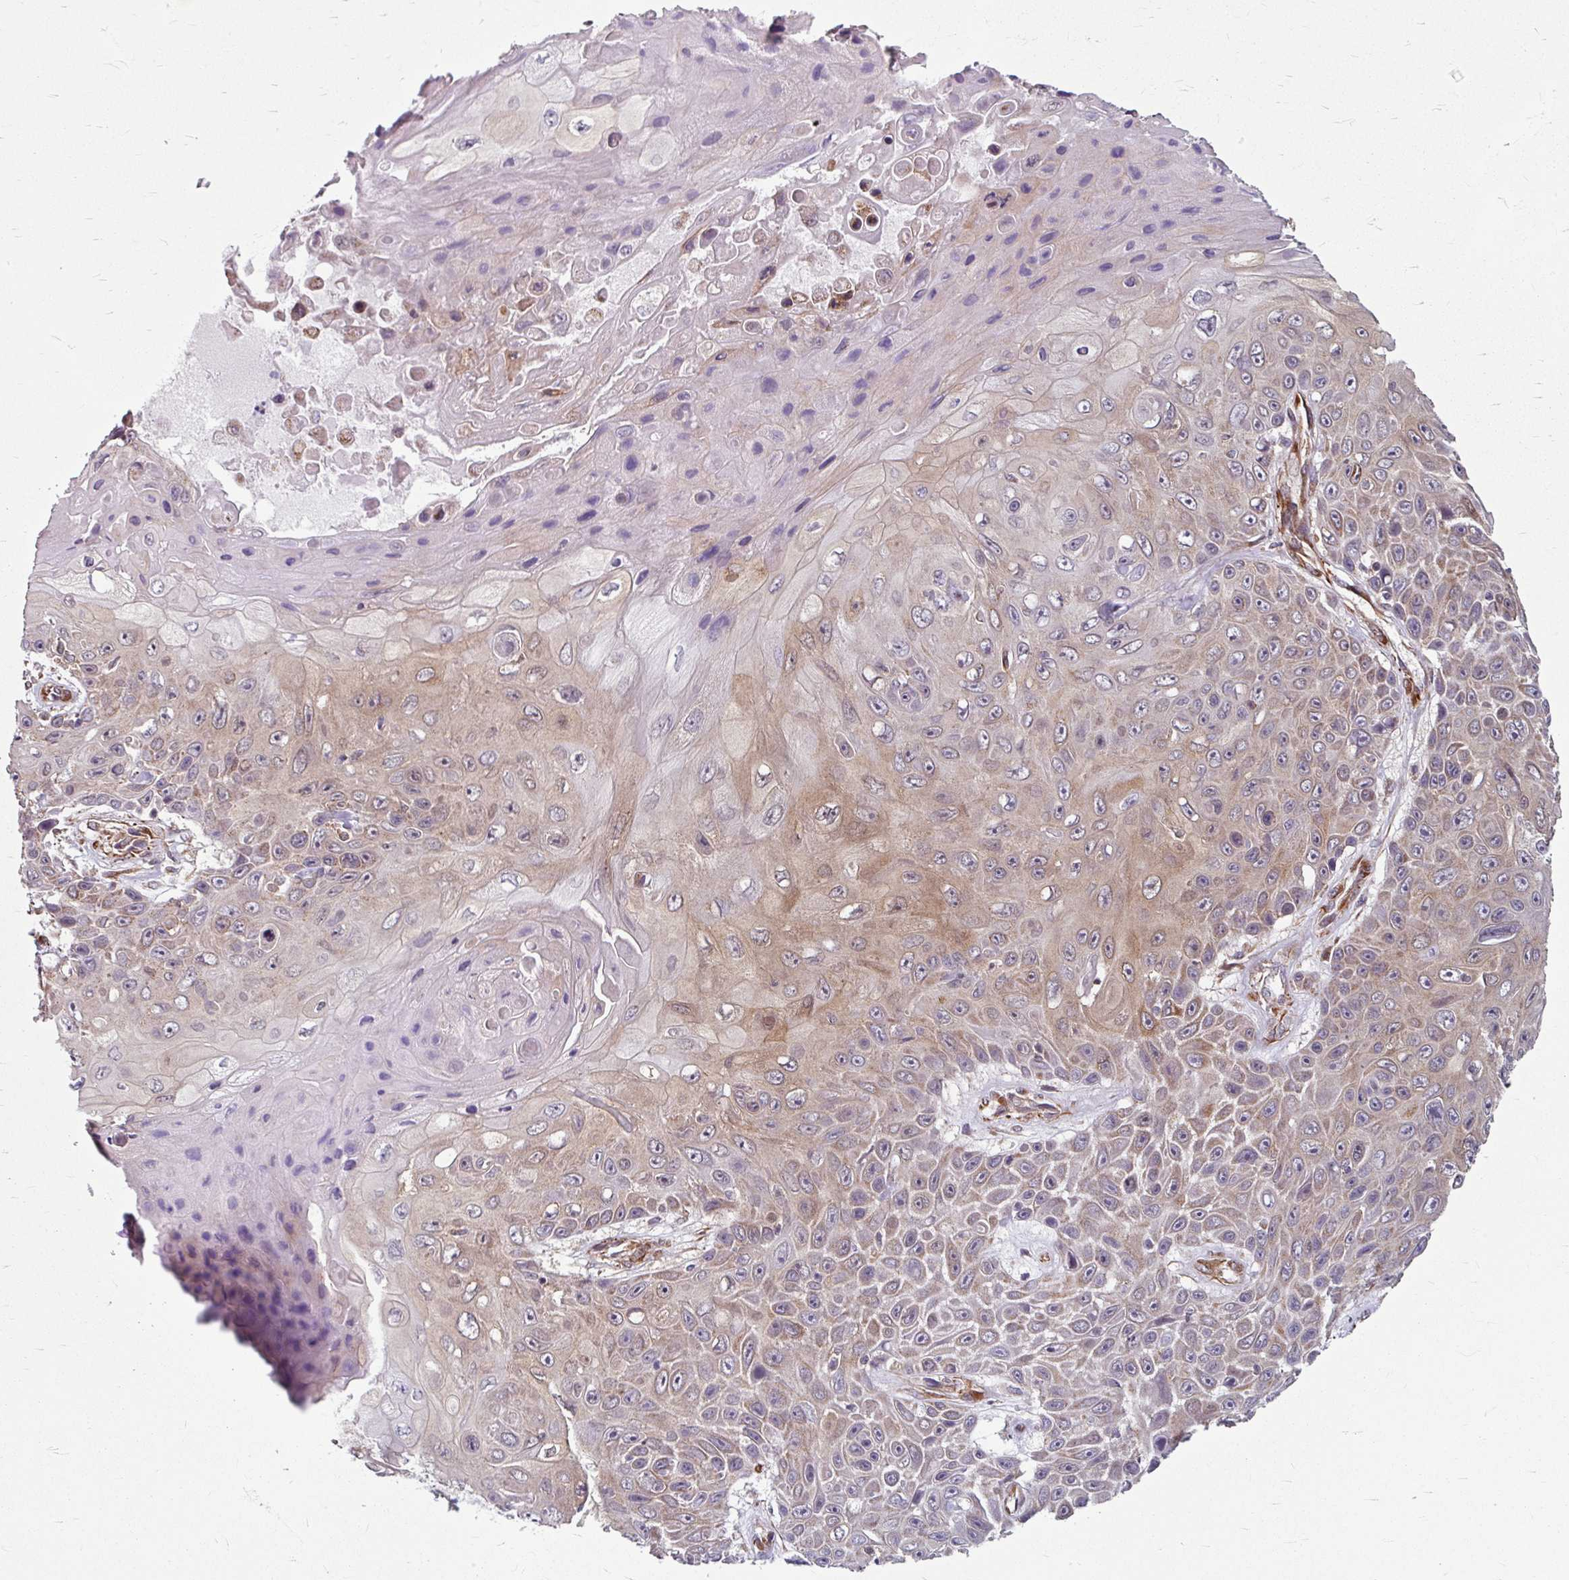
{"staining": {"intensity": "moderate", "quantity": "25%-75%", "location": "cytoplasmic/membranous"}, "tissue": "skin cancer", "cell_type": "Tumor cells", "image_type": "cancer", "snomed": [{"axis": "morphology", "description": "Squamous cell carcinoma, NOS"}, {"axis": "topography", "description": "Skin"}], "caption": "Protein expression analysis of human squamous cell carcinoma (skin) reveals moderate cytoplasmic/membranous positivity in about 25%-75% of tumor cells.", "gene": "DAAM2", "patient": {"sex": "male", "age": 82}}